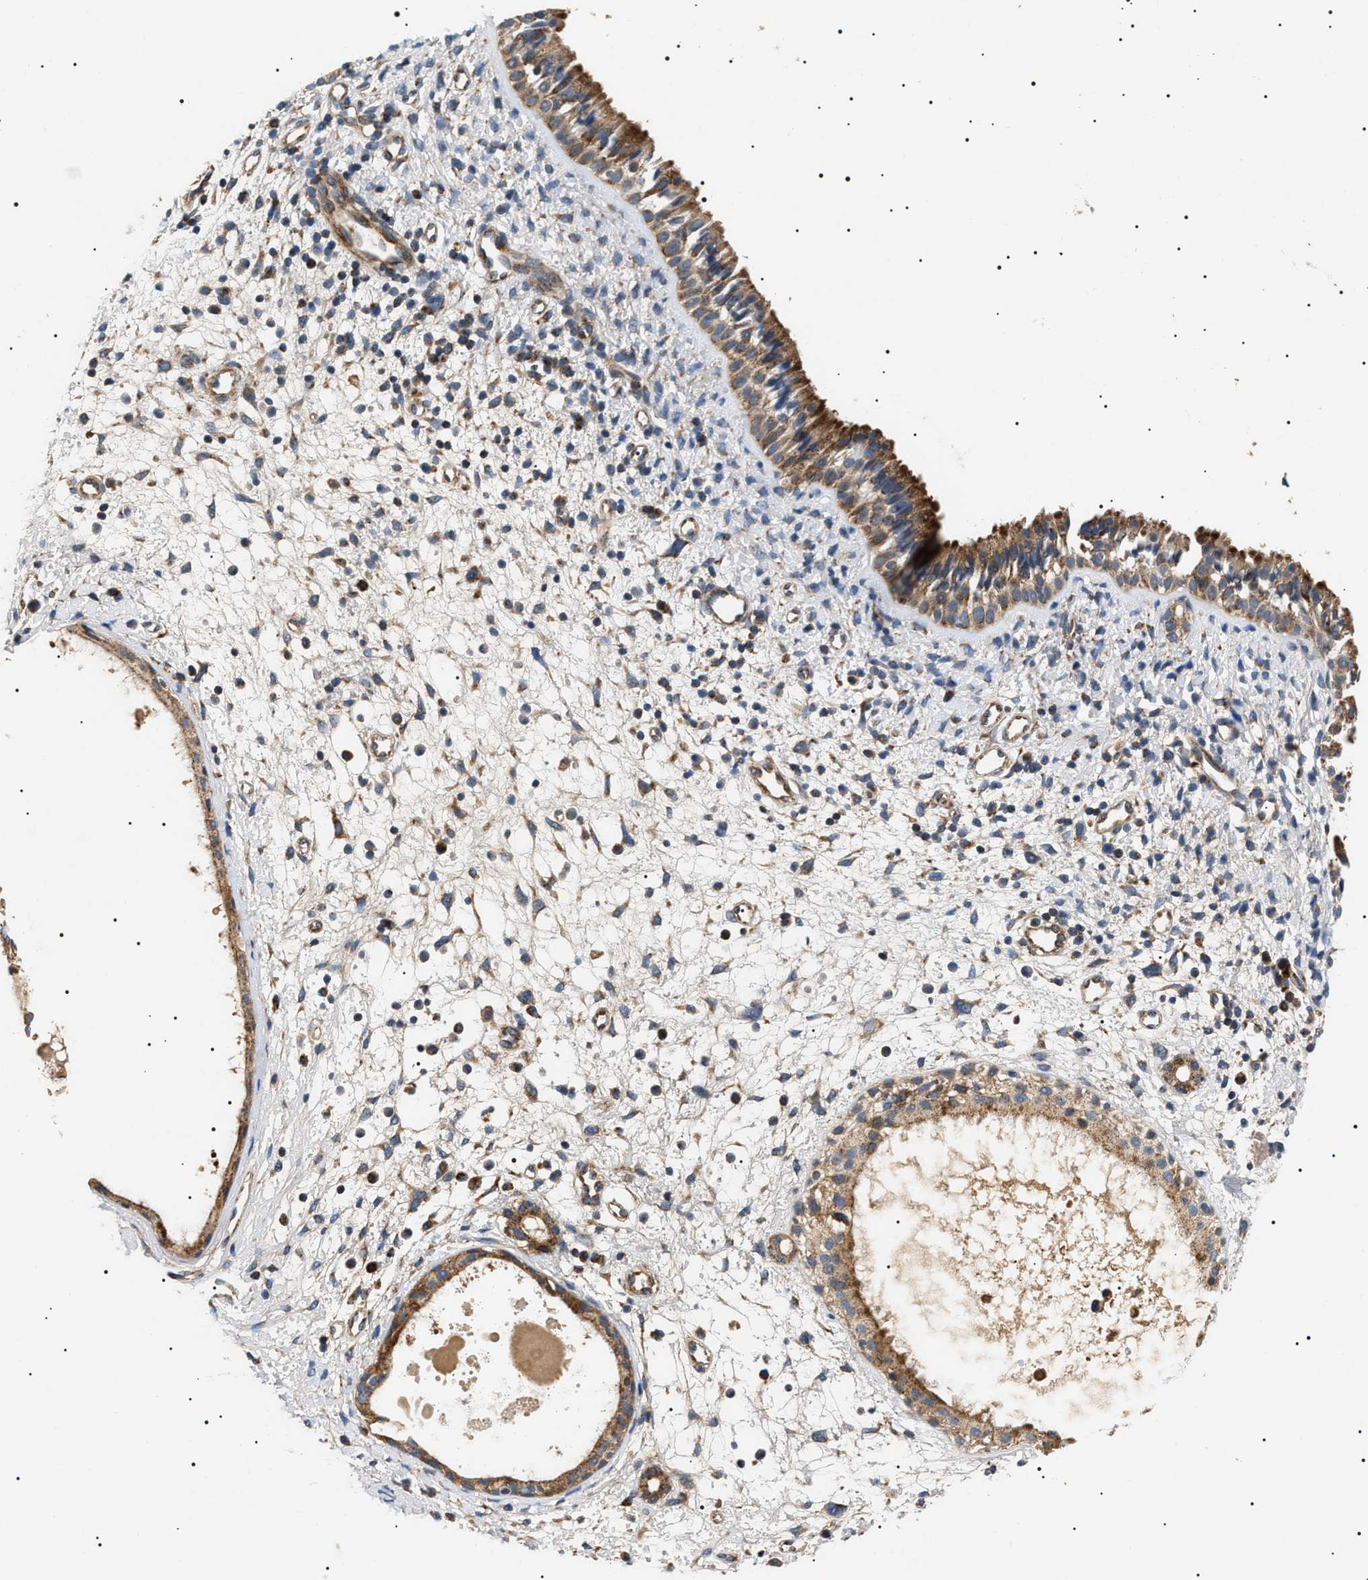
{"staining": {"intensity": "moderate", "quantity": ">75%", "location": "cytoplasmic/membranous"}, "tissue": "nasopharynx", "cell_type": "Respiratory epithelial cells", "image_type": "normal", "snomed": [{"axis": "morphology", "description": "Normal tissue, NOS"}, {"axis": "topography", "description": "Nasopharynx"}], "caption": "Immunohistochemical staining of benign human nasopharynx exhibits medium levels of moderate cytoplasmic/membranous staining in approximately >75% of respiratory epithelial cells. (DAB (3,3'-diaminobenzidine) IHC, brown staining for protein, blue staining for nuclei).", "gene": "OXSM", "patient": {"sex": "male", "age": 22}}